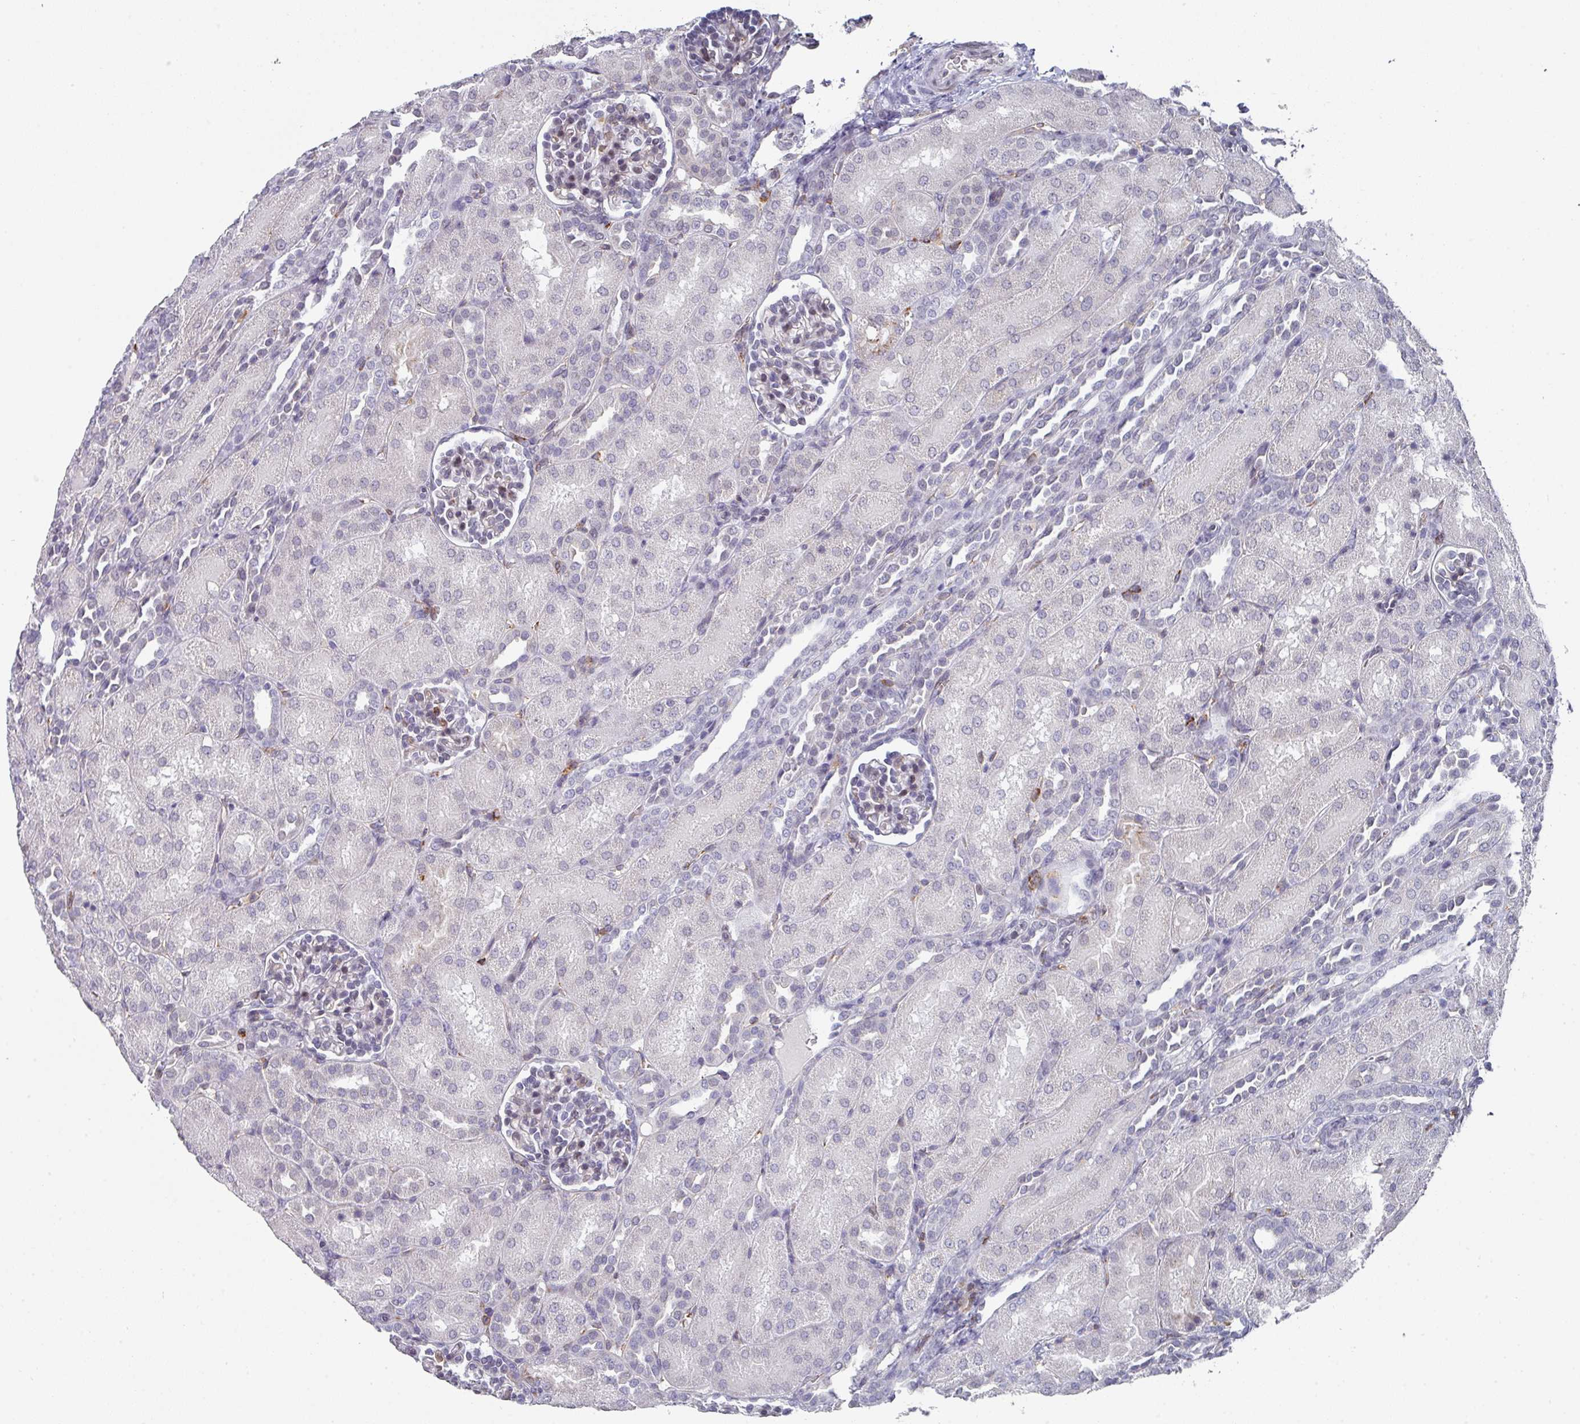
{"staining": {"intensity": "negative", "quantity": "none", "location": "none"}, "tissue": "kidney", "cell_type": "Cells in glomeruli", "image_type": "normal", "snomed": [{"axis": "morphology", "description": "Normal tissue, NOS"}, {"axis": "topography", "description": "Kidney"}], "caption": "The photomicrograph shows no staining of cells in glomeruli in benign kidney. (Brightfield microscopy of DAB IHC at high magnification).", "gene": "RASAL3", "patient": {"sex": "male", "age": 1}}